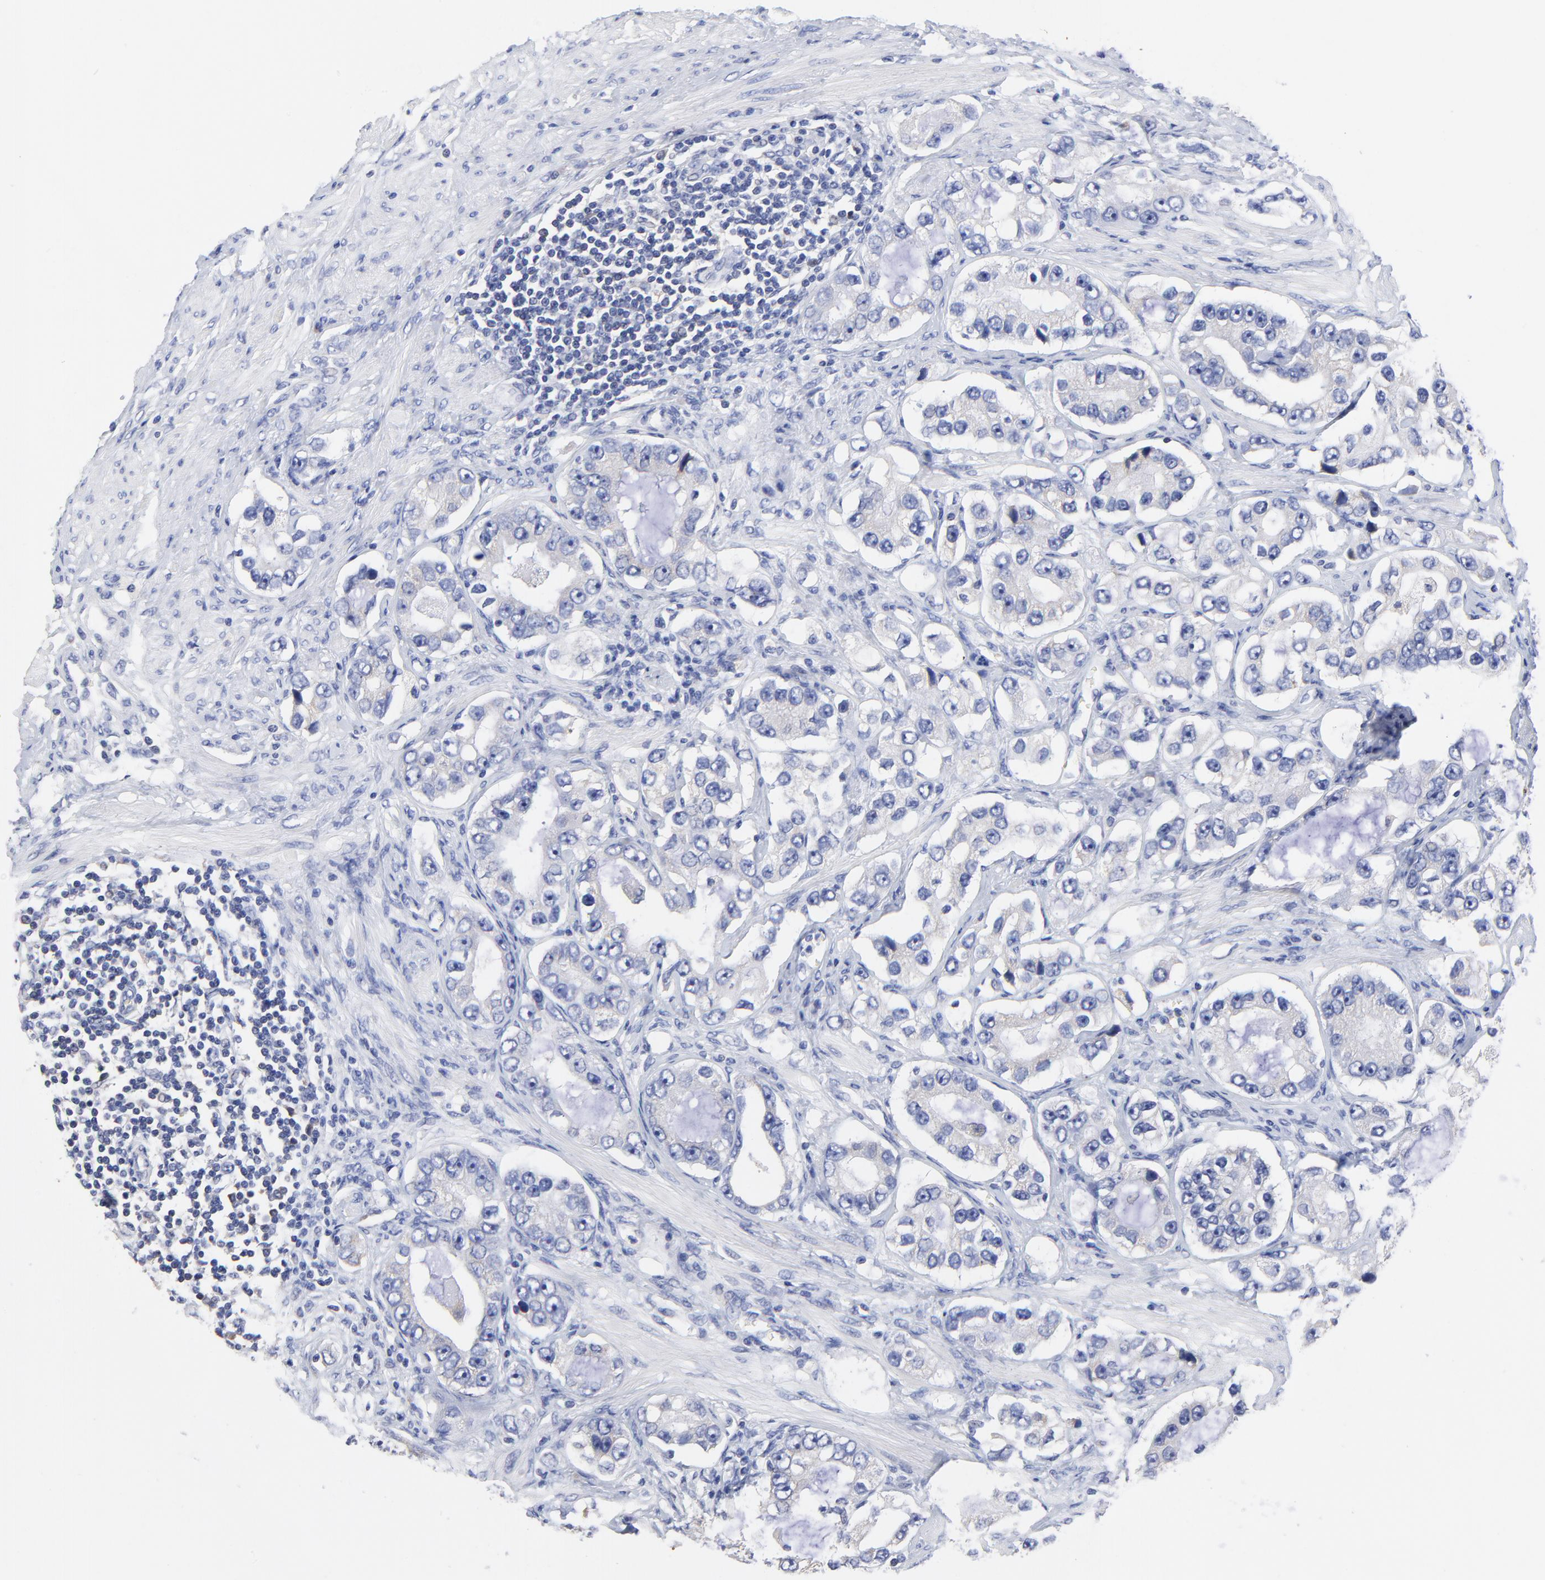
{"staining": {"intensity": "negative", "quantity": "none", "location": "none"}, "tissue": "prostate cancer", "cell_type": "Tumor cells", "image_type": "cancer", "snomed": [{"axis": "morphology", "description": "Adenocarcinoma, High grade"}, {"axis": "topography", "description": "Prostate"}], "caption": "Histopathology image shows no significant protein expression in tumor cells of prostate high-grade adenocarcinoma.", "gene": "LAX1", "patient": {"sex": "male", "age": 63}}